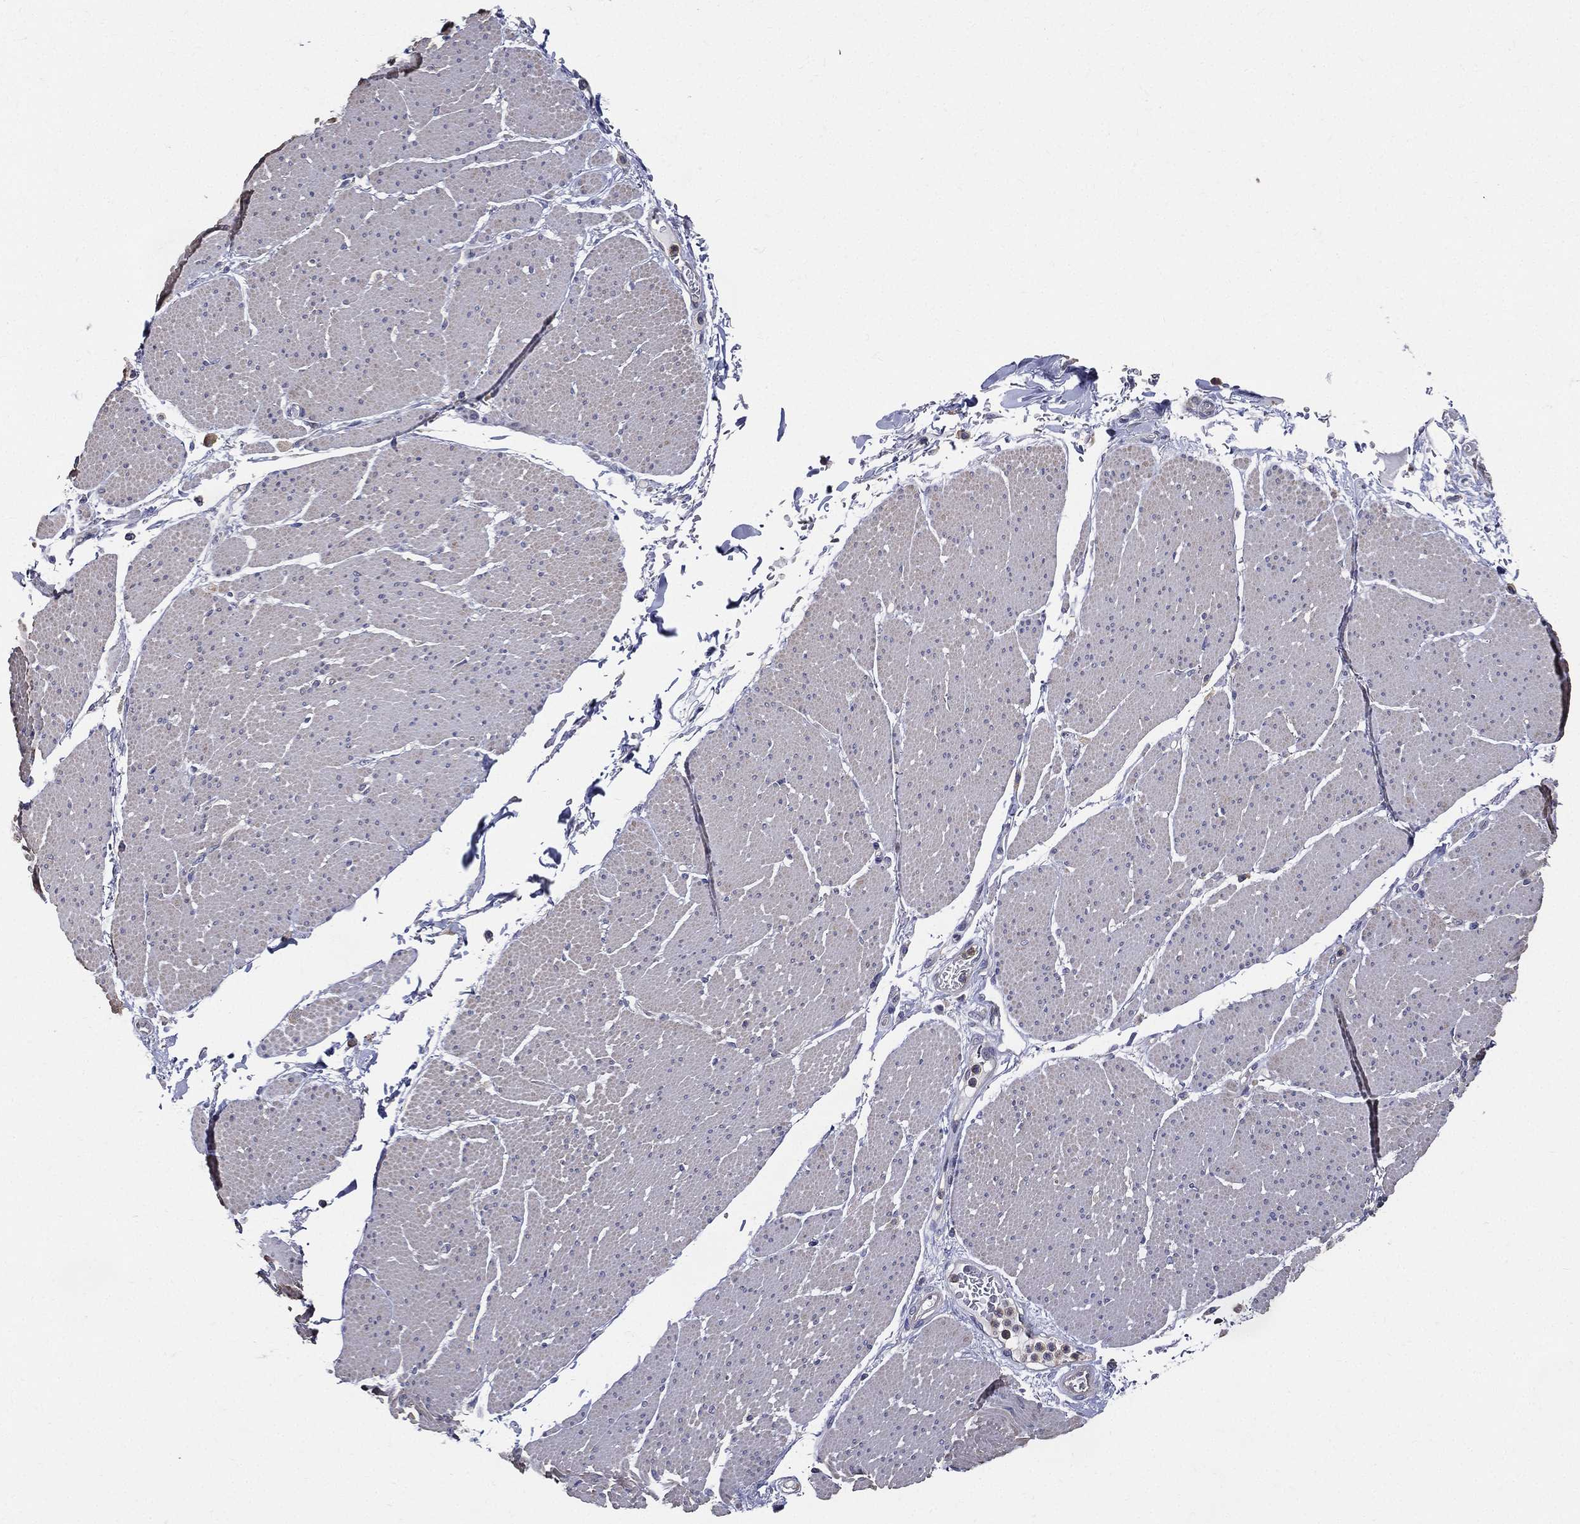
{"staining": {"intensity": "negative", "quantity": "none", "location": "none"}, "tissue": "smooth muscle", "cell_type": "Smooth muscle cells", "image_type": "normal", "snomed": [{"axis": "morphology", "description": "Normal tissue, NOS"}, {"axis": "topography", "description": "Smooth muscle"}, {"axis": "topography", "description": "Anal"}], "caption": "Immunohistochemistry histopathology image of unremarkable smooth muscle stained for a protein (brown), which exhibits no positivity in smooth muscle cells.", "gene": "SERPINB2", "patient": {"sex": "male", "age": 83}}